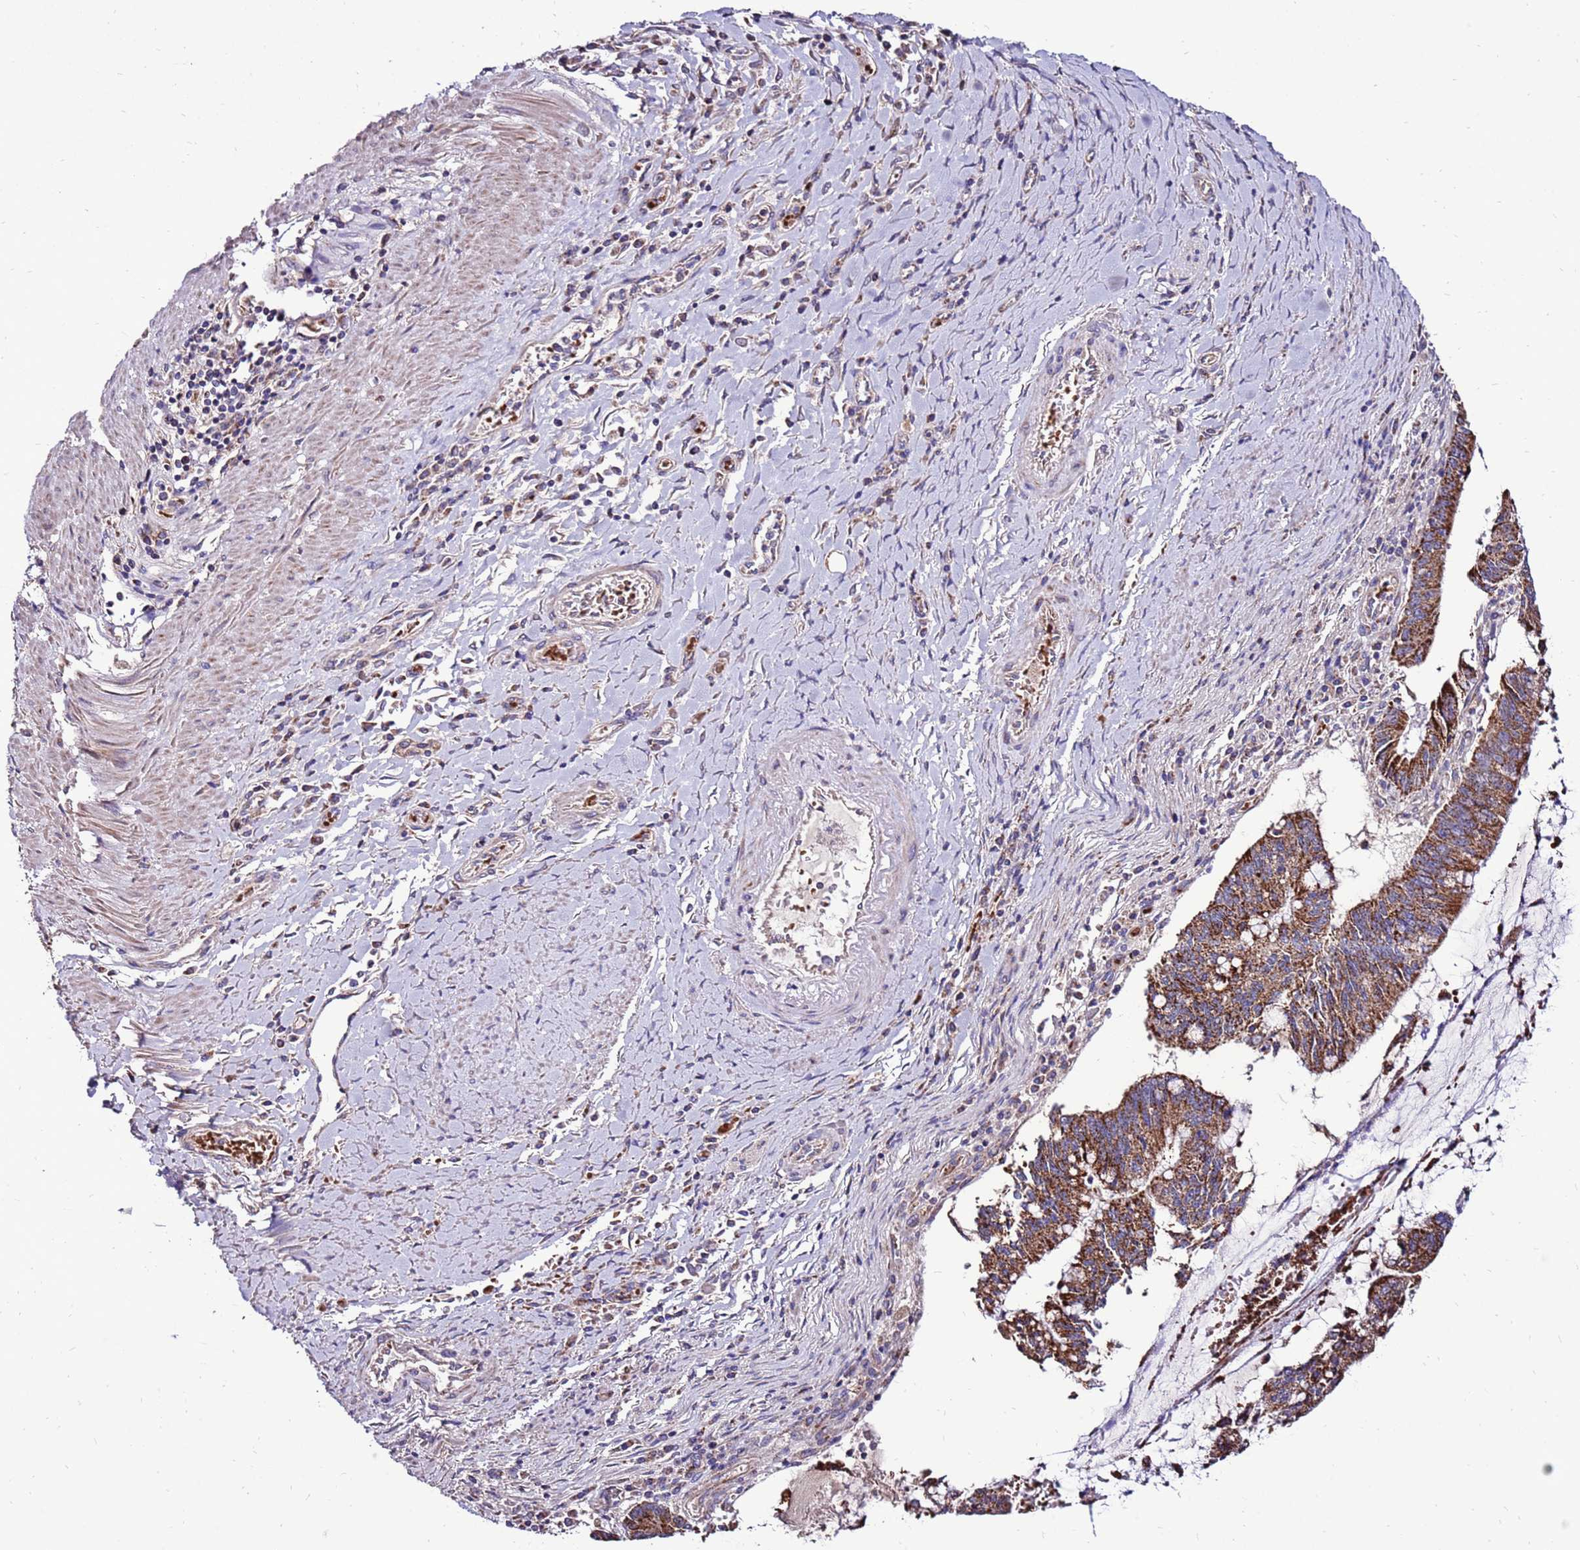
{"staining": {"intensity": "moderate", "quantity": ">75%", "location": "cytoplasmic/membranous"}, "tissue": "pancreatic cancer", "cell_type": "Tumor cells", "image_type": "cancer", "snomed": [{"axis": "morphology", "description": "Adenocarcinoma, NOS"}, {"axis": "topography", "description": "Pancreas"}], "caption": "IHC (DAB (3,3'-diaminobenzidine)) staining of adenocarcinoma (pancreatic) exhibits moderate cytoplasmic/membranous protein staining in approximately >75% of tumor cells.", "gene": "SPSB3", "patient": {"sex": "female", "age": 50}}